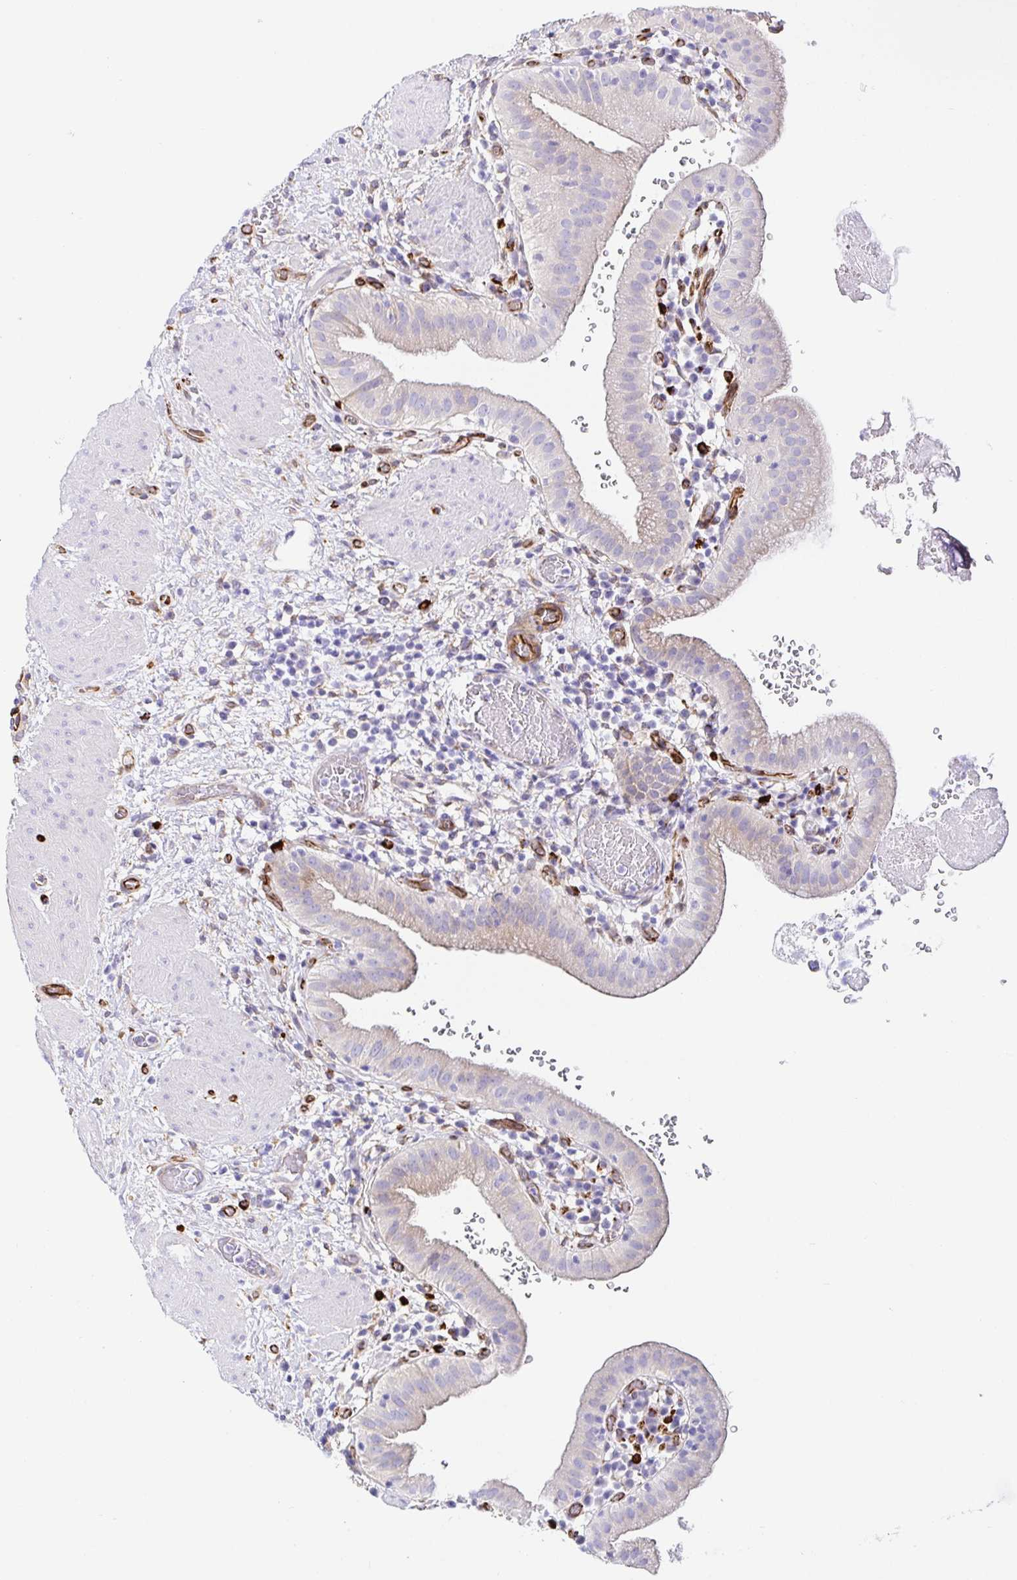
{"staining": {"intensity": "negative", "quantity": "none", "location": "none"}, "tissue": "gallbladder", "cell_type": "Glandular cells", "image_type": "normal", "snomed": [{"axis": "morphology", "description": "Normal tissue, NOS"}, {"axis": "topography", "description": "Gallbladder"}], "caption": "A high-resolution histopathology image shows immunohistochemistry (IHC) staining of benign gallbladder, which demonstrates no significant positivity in glandular cells. (DAB immunohistochemistry (IHC) with hematoxylin counter stain).", "gene": "DOCK1", "patient": {"sex": "male", "age": 26}}